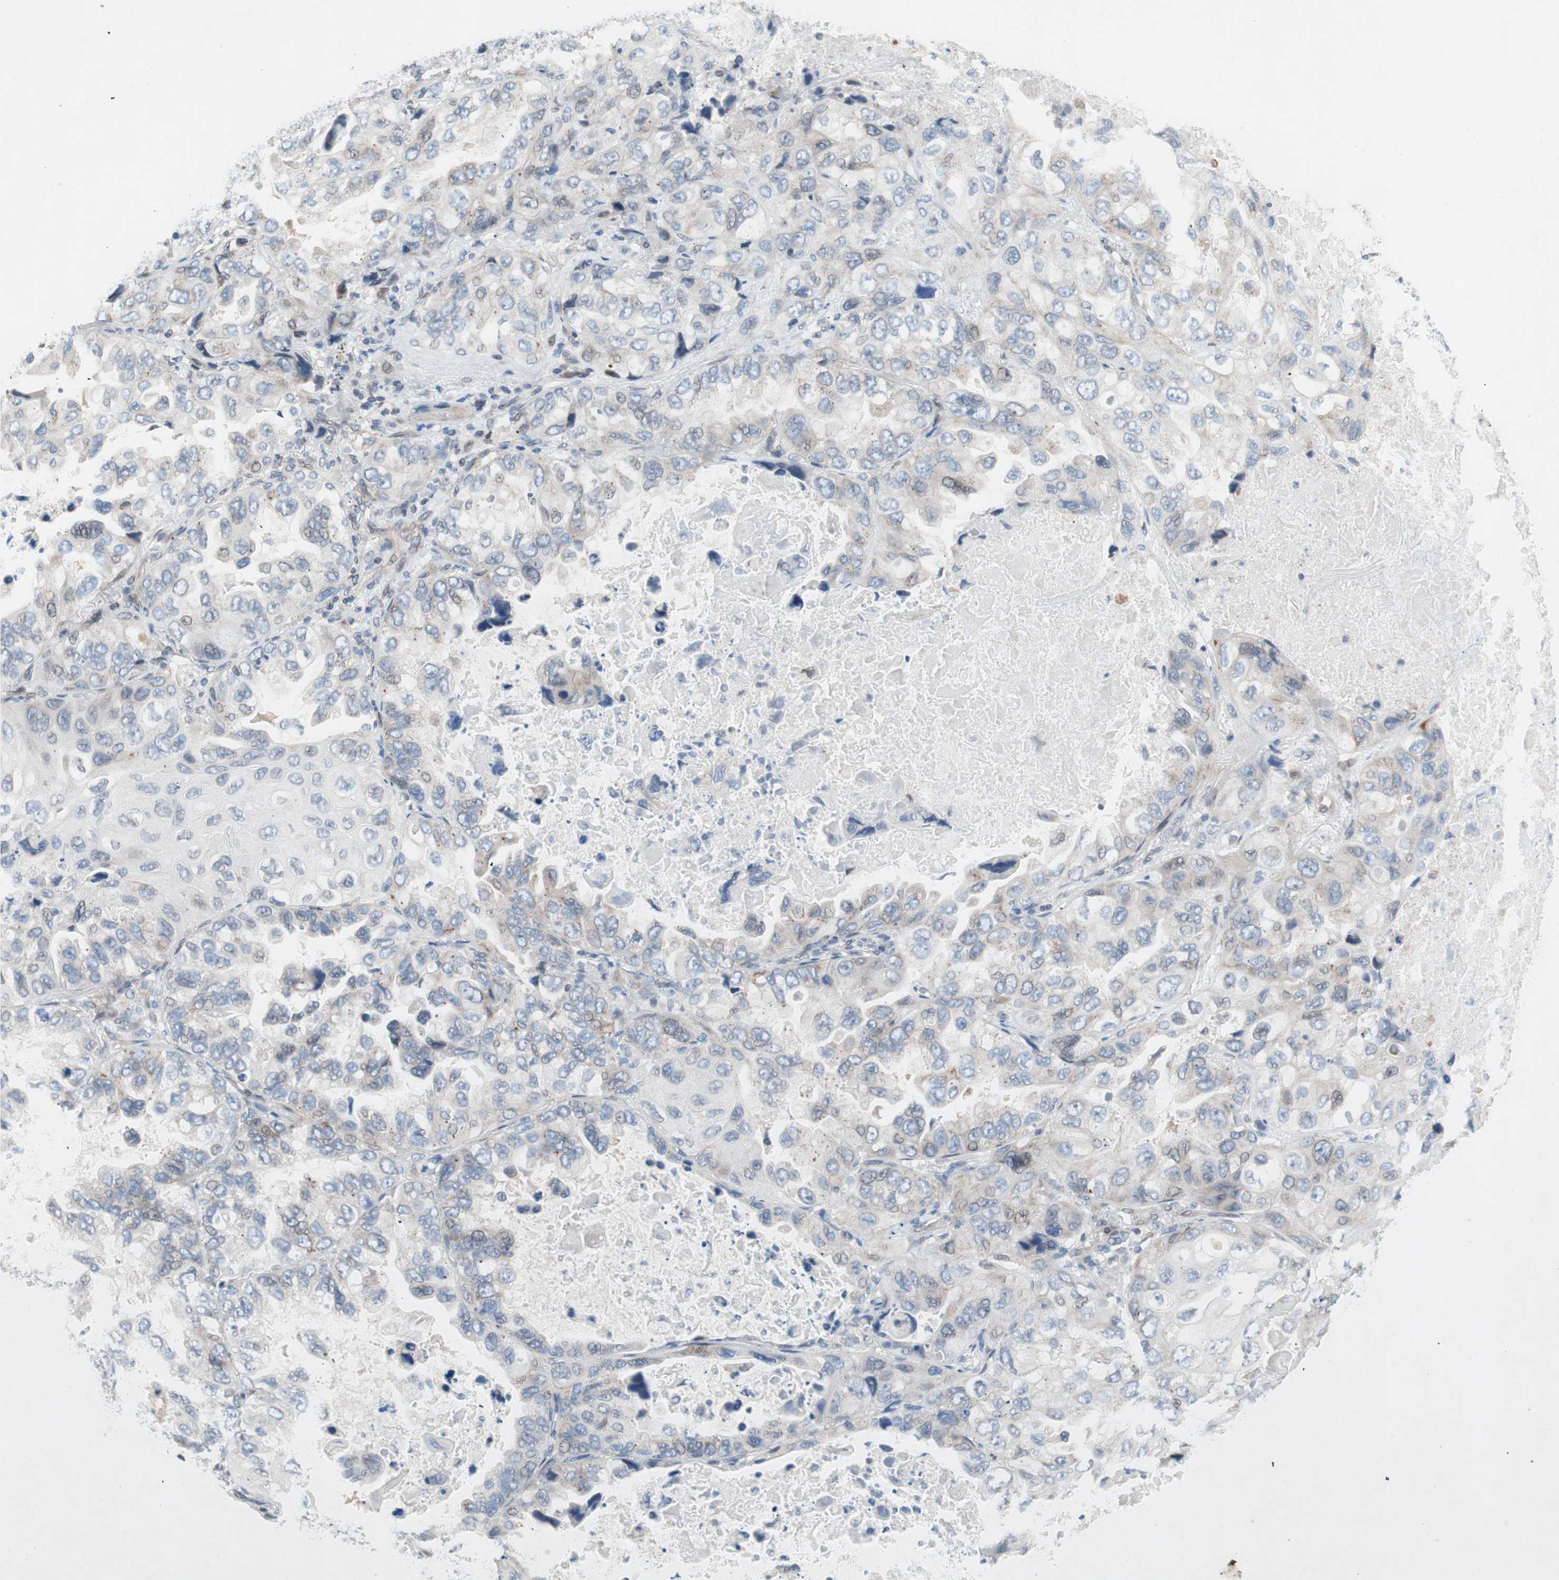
{"staining": {"intensity": "negative", "quantity": "none", "location": "none"}, "tissue": "lung cancer", "cell_type": "Tumor cells", "image_type": "cancer", "snomed": [{"axis": "morphology", "description": "Squamous cell carcinoma, NOS"}, {"axis": "topography", "description": "Lung"}], "caption": "Image shows no protein expression in tumor cells of lung squamous cell carcinoma tissue. (DAB (3,3'-diaminobenzidine) immunohistochemistry, high magnification).", "gene": "ARNT2", "patient": {"sex": "female", "age": 73}}